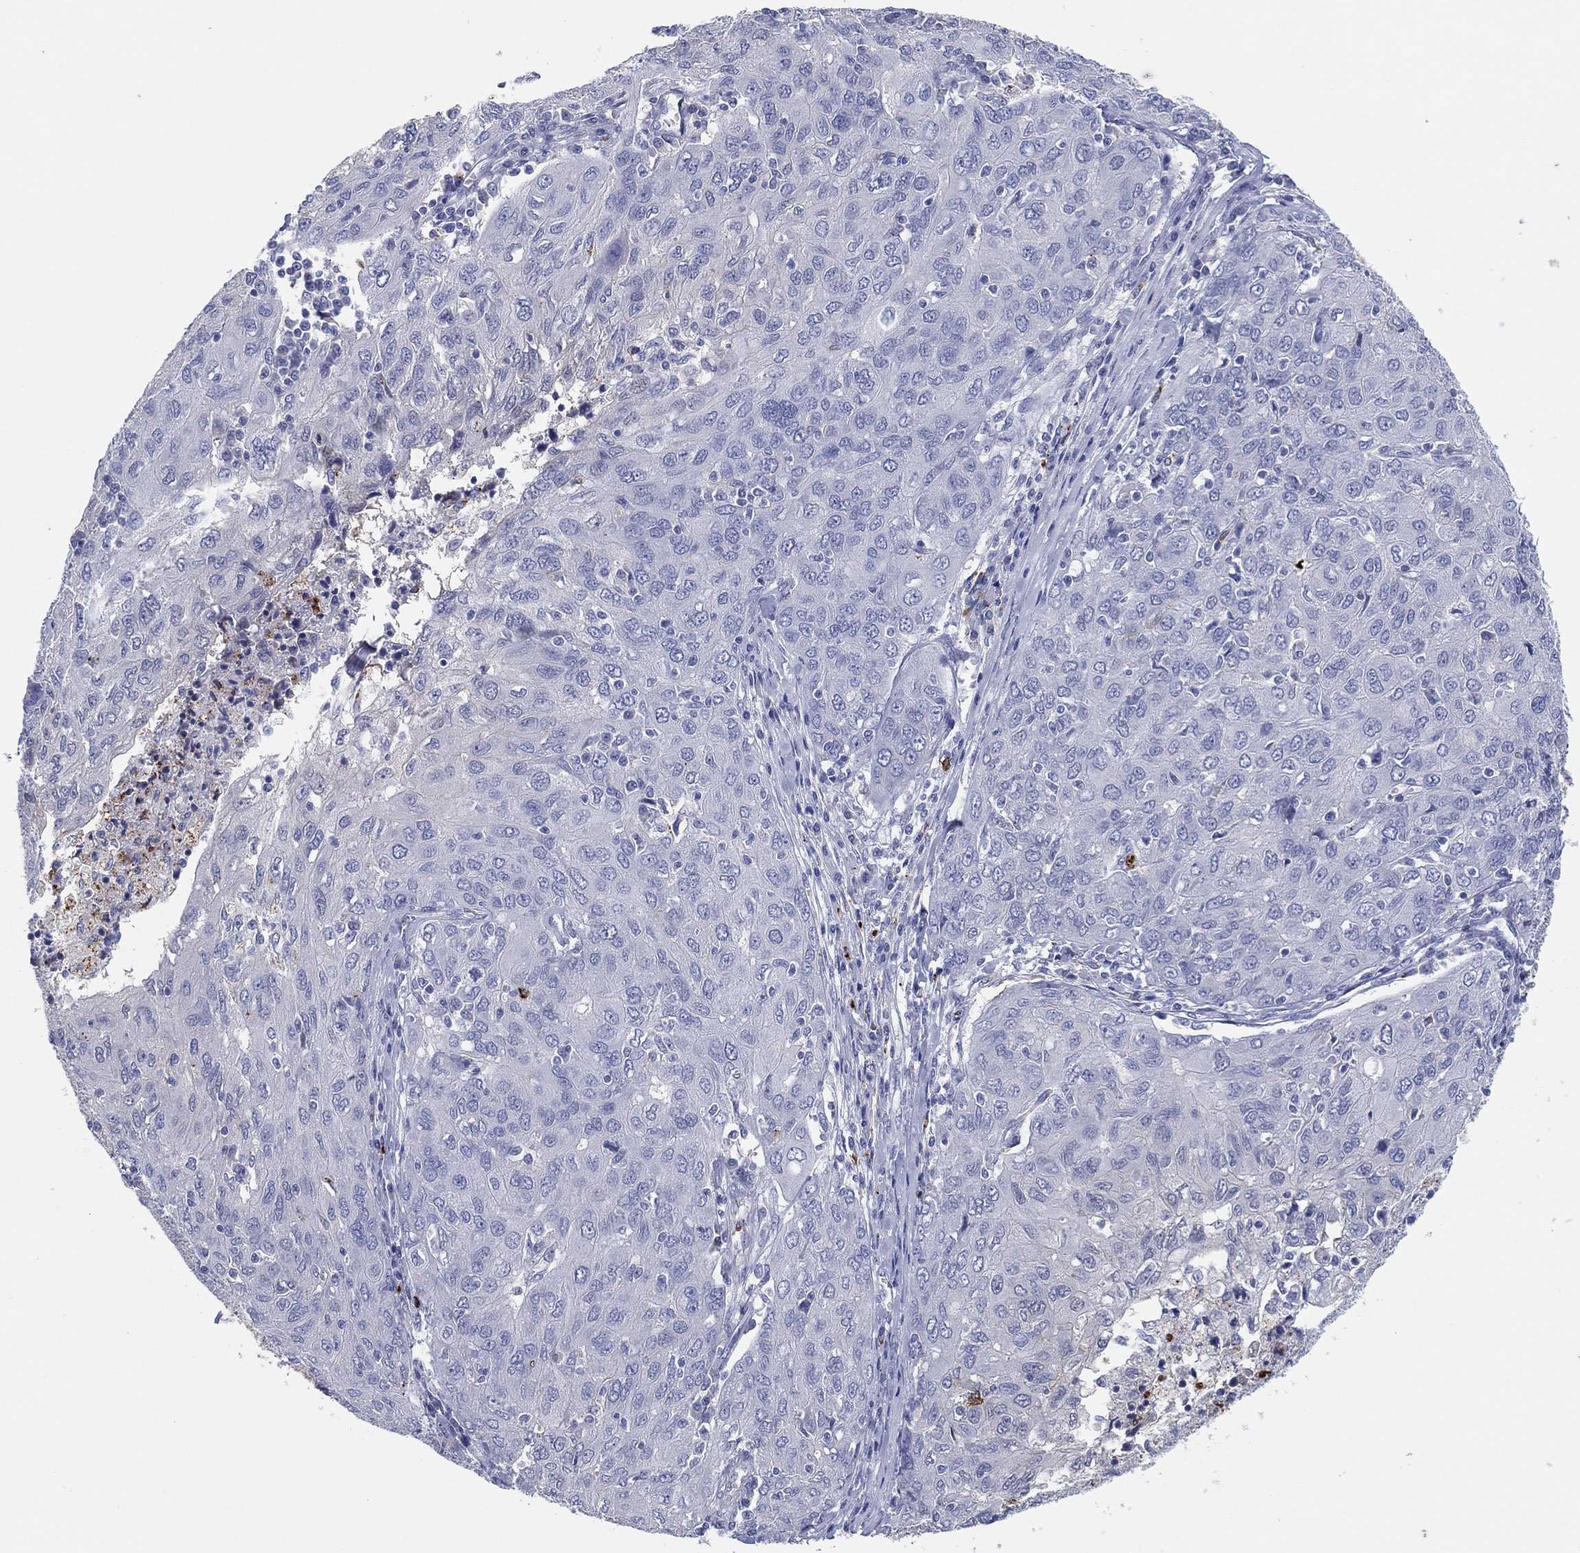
{"staining": {"intensity": "negative", "quantity": "none", "location": "none"}, "tissue": "ovarian cancer", "cell_type": "Tumor cells", "image_type": "cancer", "snomed": [{"axis": "morphology", "description": "Carcinoma, endometroid"}, {"axis": "topography", "description": "Ovary"}], "caption": "Immunohistochemical staining of ovarian cancer shows no significant expression in tumor cells.", "gene": "PLAC8", "patient": {"sex": "female", "age": 50}}